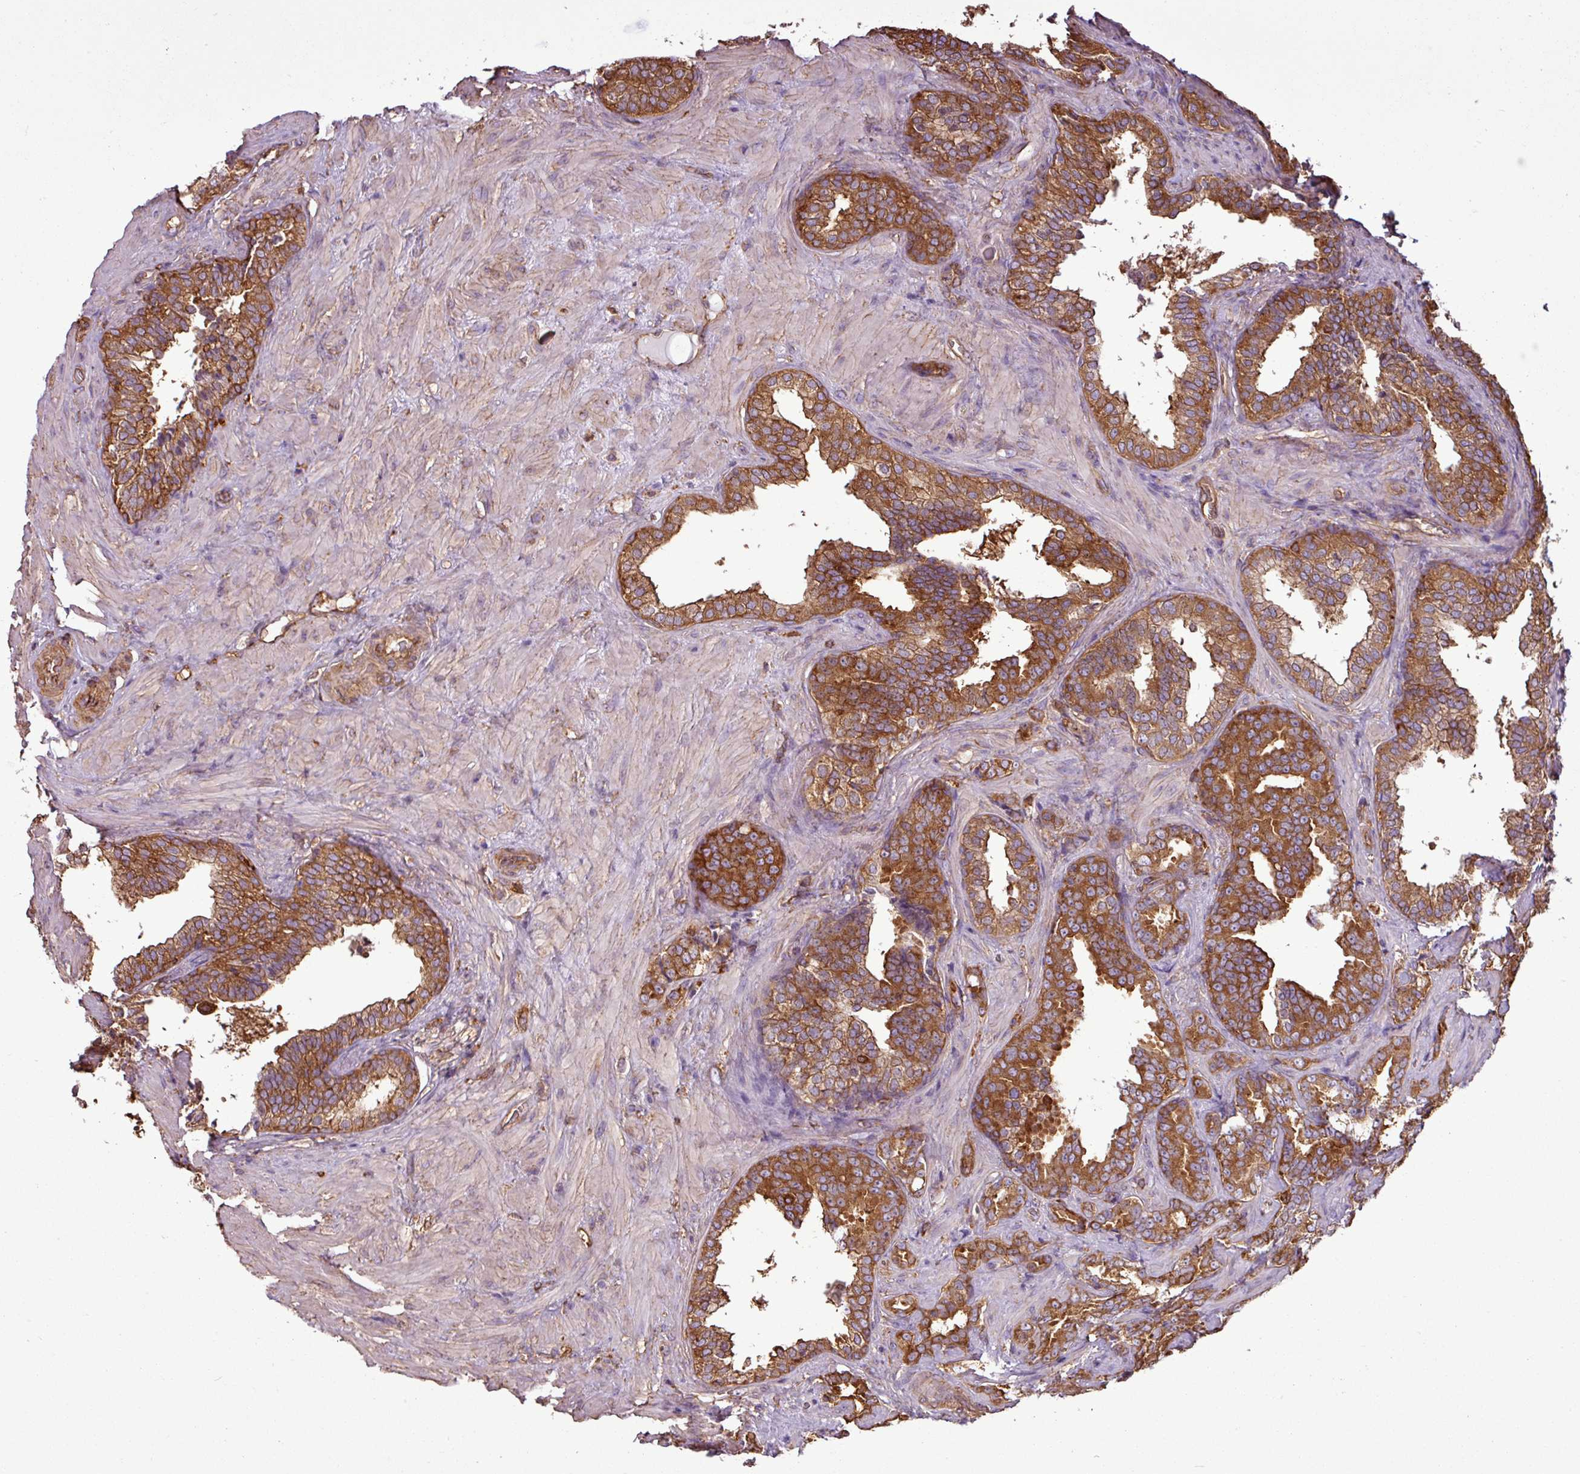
{"staining": {"intensity": "strong", "quantity": "25%-75%", "location": "cytoplasmic/membranous"}, "tissue": "prostate cancer", "cell_type": "Tumor cells", "image_type": "cancer", "snomed": [{"axis": "morphology", "description": "Adenocarcinoma, High grade"}, {"axis": "topography", "description": "Prostate and seminal vesicle, NOS"}], "caption": "The immunohistochemical stain highlights strong cytoplasmic/membranous staining in tumor cells of prostate cancer (adenocarcinoma (high-grade)) tissue.", "gene": "PACSIN2", "patient": {"sex": "male", "age": 67}}